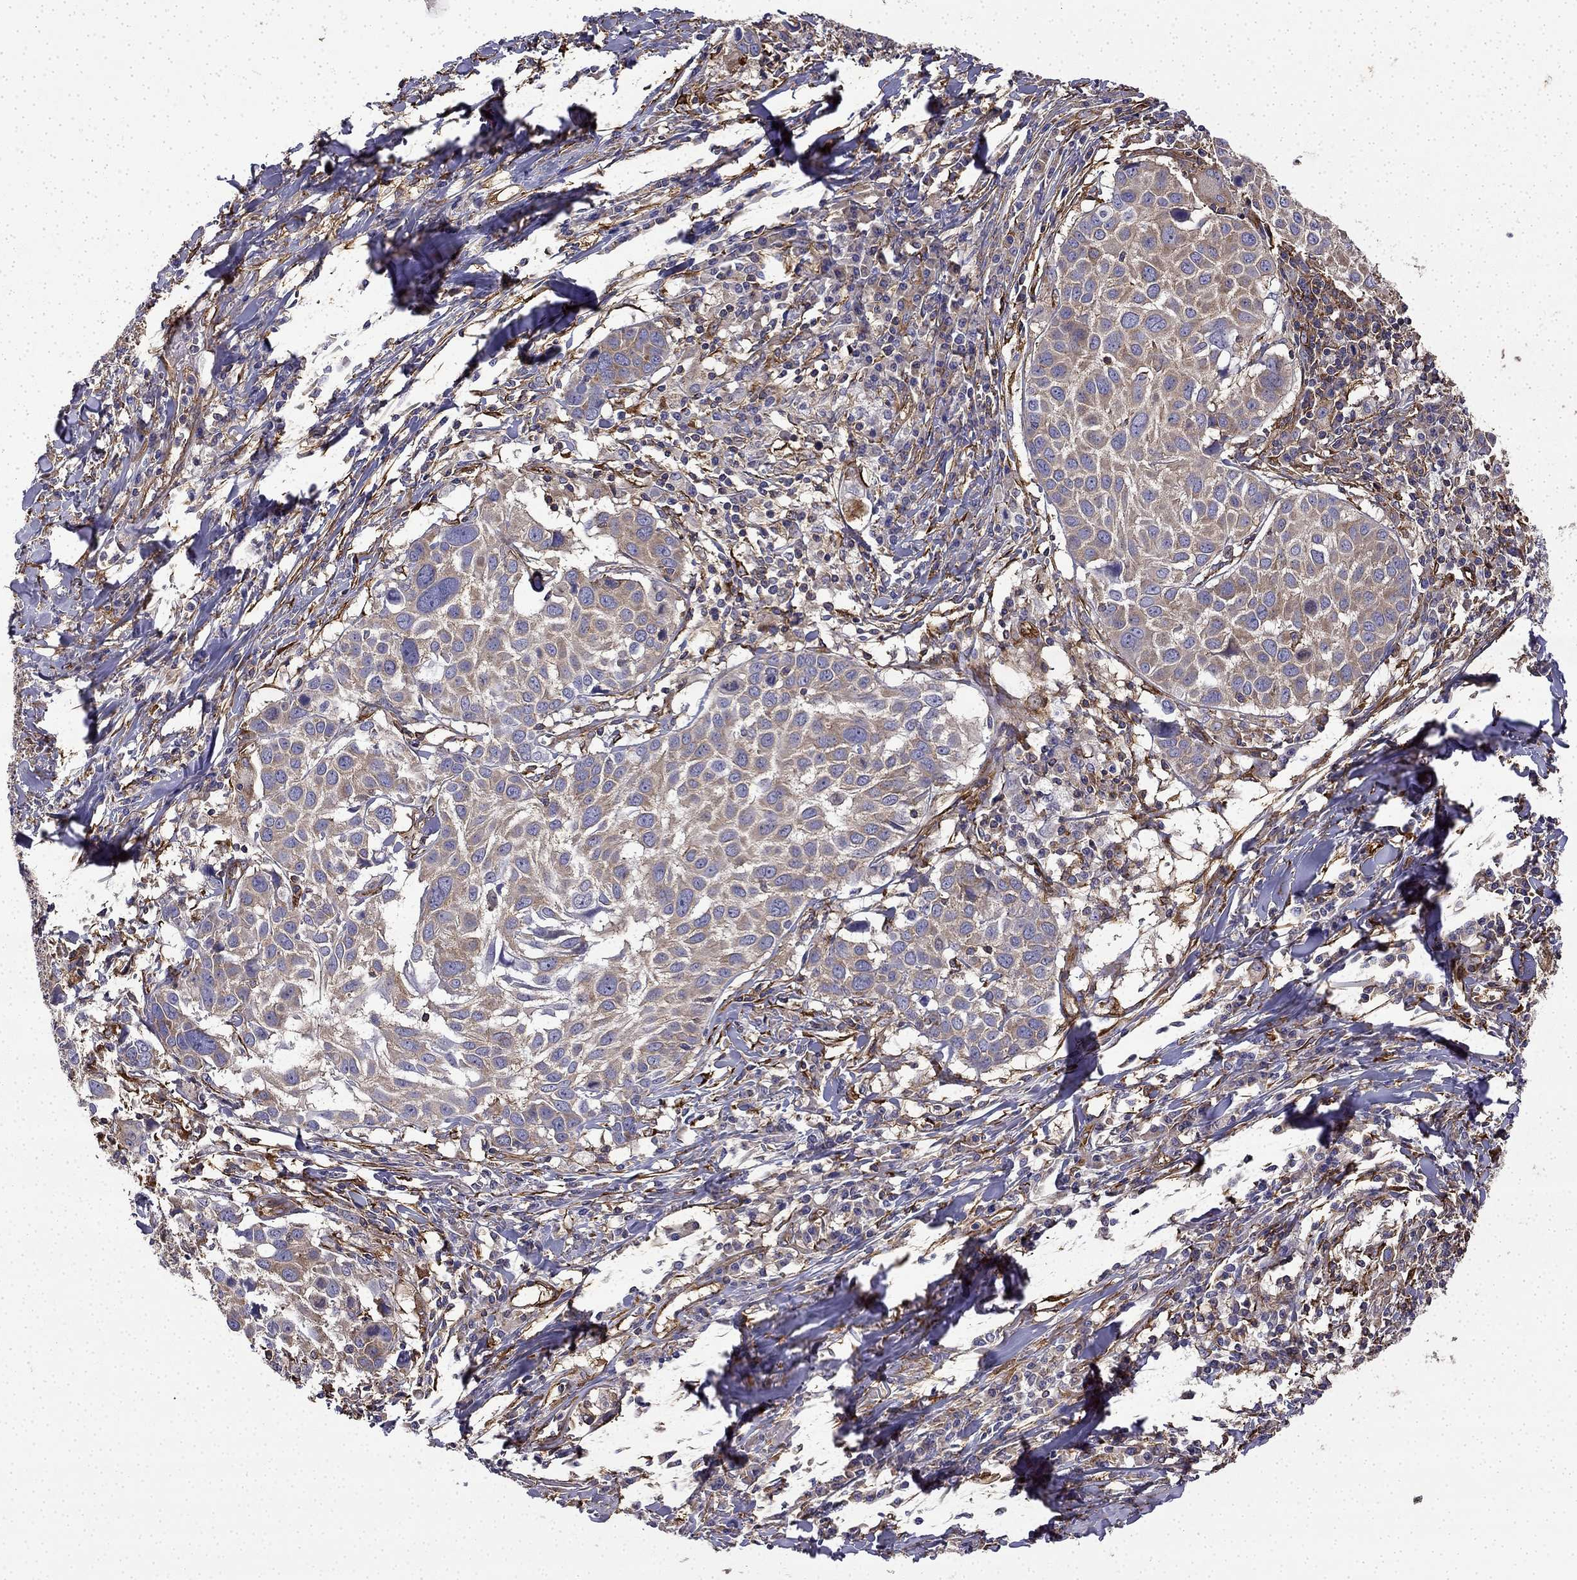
{"staining": {"intensity": "moderate", "quantity": ">75%", "location": "cytoplasmic/membranous"}, "tissue": "lung cancer", "cell_type": "Tumor cells", "image_type": "cancer", "snomed": [{"axis": "morphology", "description": "Squamous cell carcinoma, NOS"}, {"axis": "topography", "description": "Lung"}], "caption": "Immunohistochemical staining of squamous cell carcinoma (lung) demonstrates moderate cytoplasmic/membranous protein positivity in approximately >75% of tumor cells. (brown staining indicates protein expression, while blue staining denotes nuclei).", "gene": "MAP4", "patient": {"sex": "male", "age": 57}}